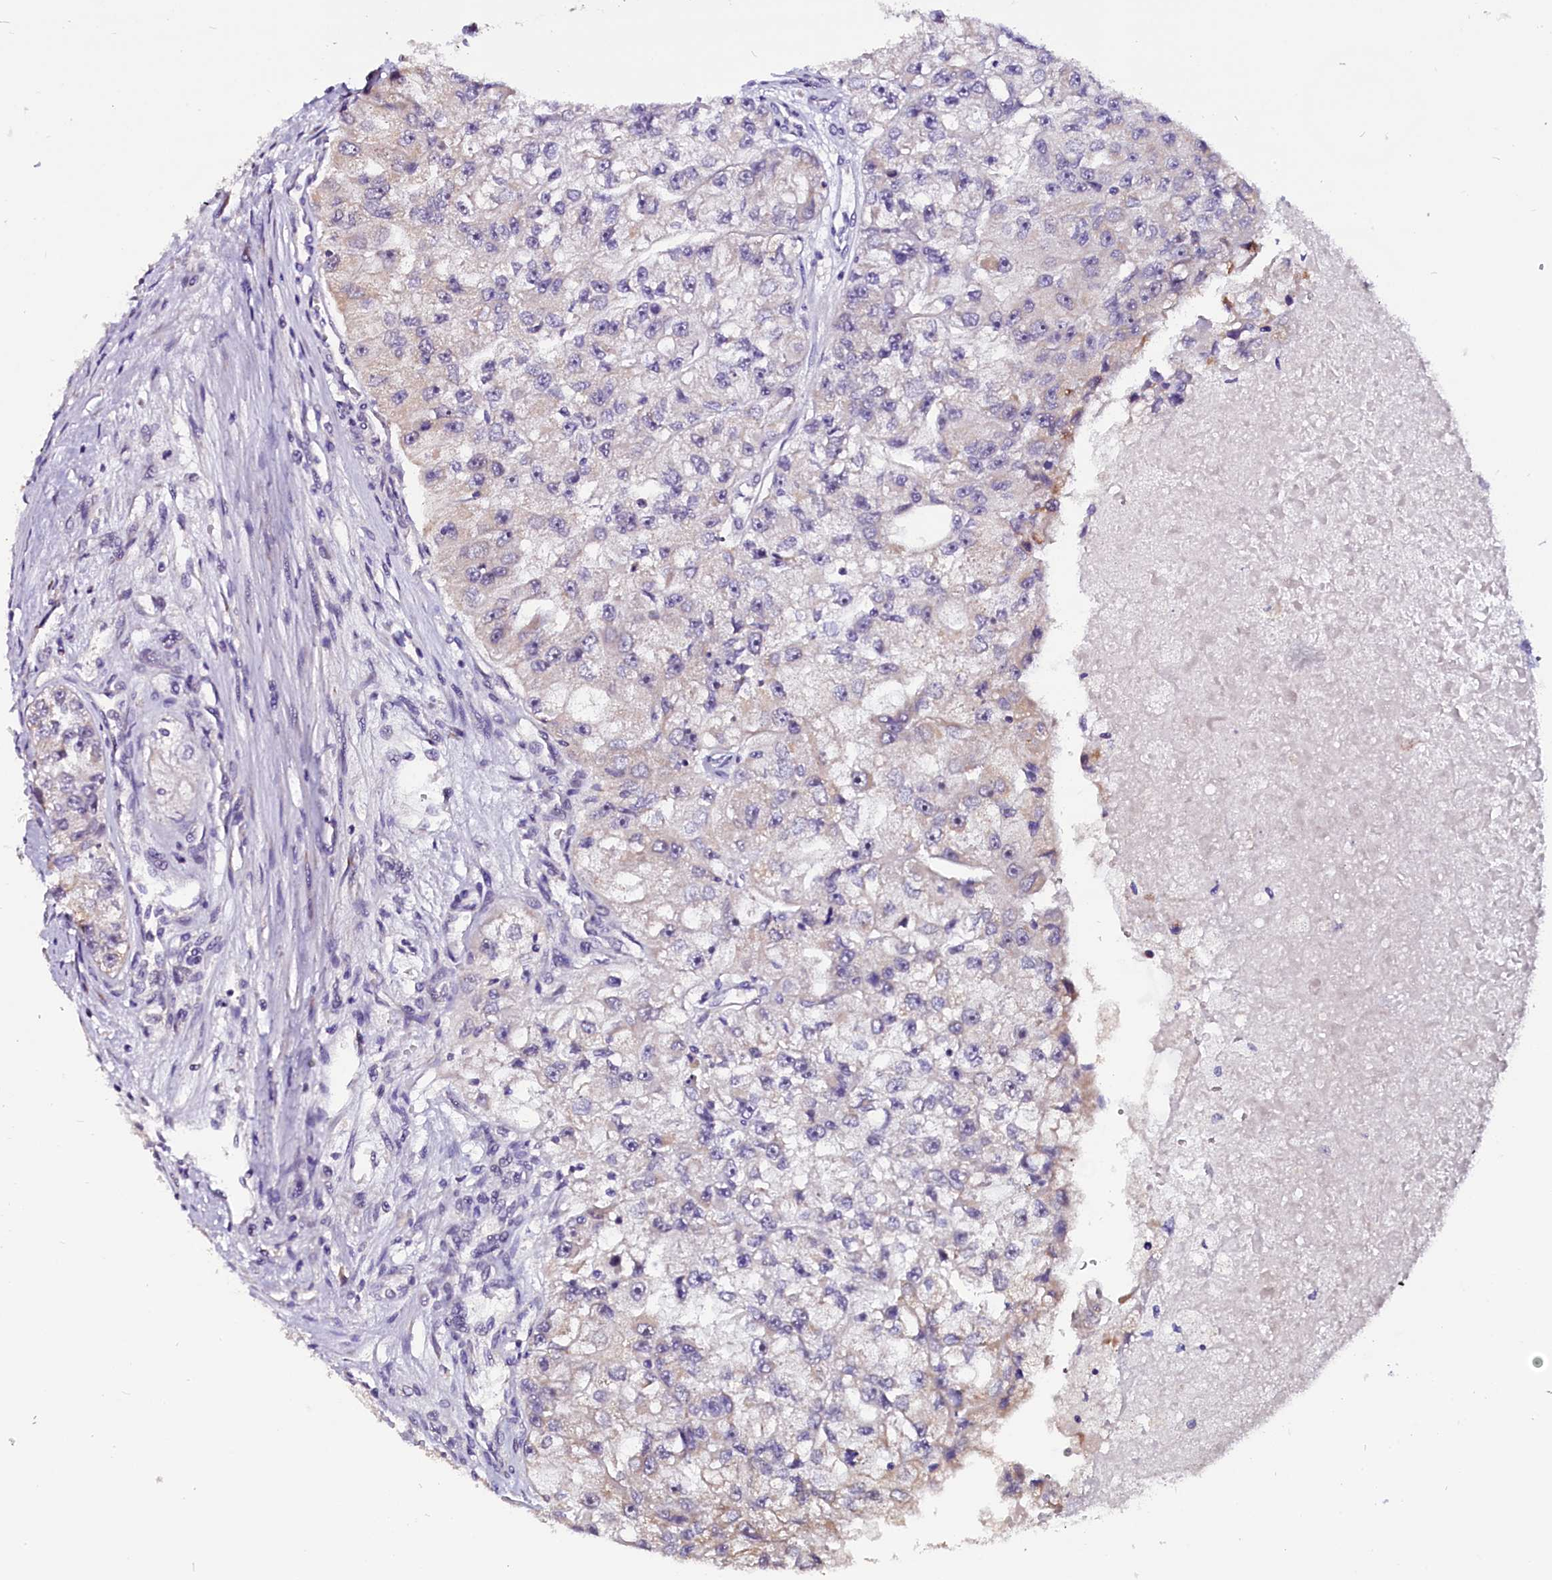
{"staining": {"intensity": "negative", "quantity": "none", "location": "none"}, "tissue": "renal cancer", "cell_type": "Tumor cells", "image_type": "cancer", "snomed": [{"axis": "morphology", "description": "Adenocarcinoma, NOS"}, {"axis": "topography", "description": "Kidney"}], "caption": "Human adenocarcinoma (renal) stained for a protein using IHC displays no expression in tumor cells.", "gene": "RPUSD2", "patient": {"sex": "male", "age": 63}}